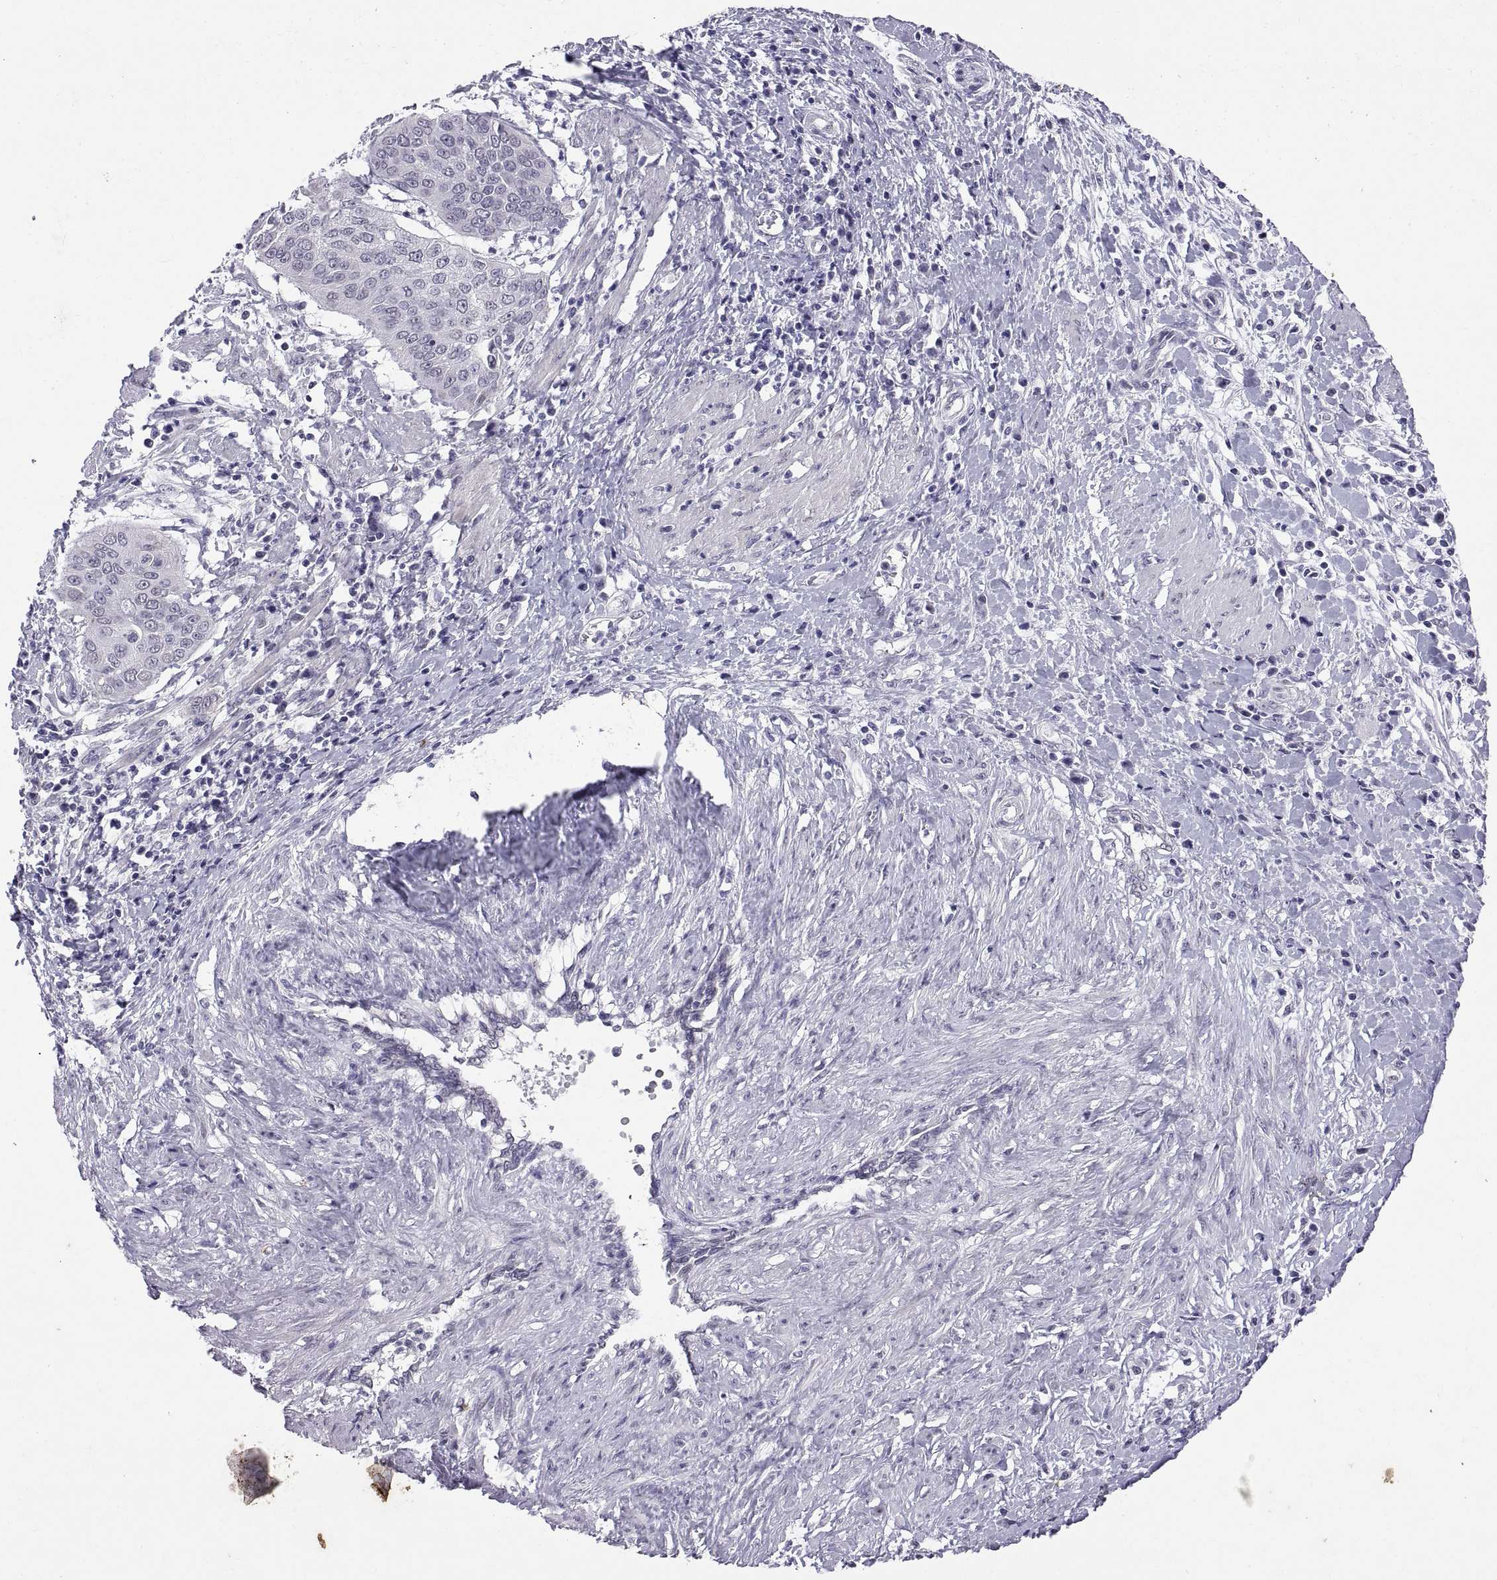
{"staining": {"intensity": "negative", "quantity": "none", "location": "none"}, "tissue": "cervical cancer", "cell_type": "Tumor cells", "image_type": "cancer", "snomed": [{"axis": "morphology", "description": "Squamous cell carcinoma, NOS"}, {"axis": "topography", "description": "Cervix"}], "caption": "Human cervical cancer stained for a protein using IHC reveals no staining in tumor cells.", "gene": "KRT77", "patient": {"sex": "female", "age": 39}}